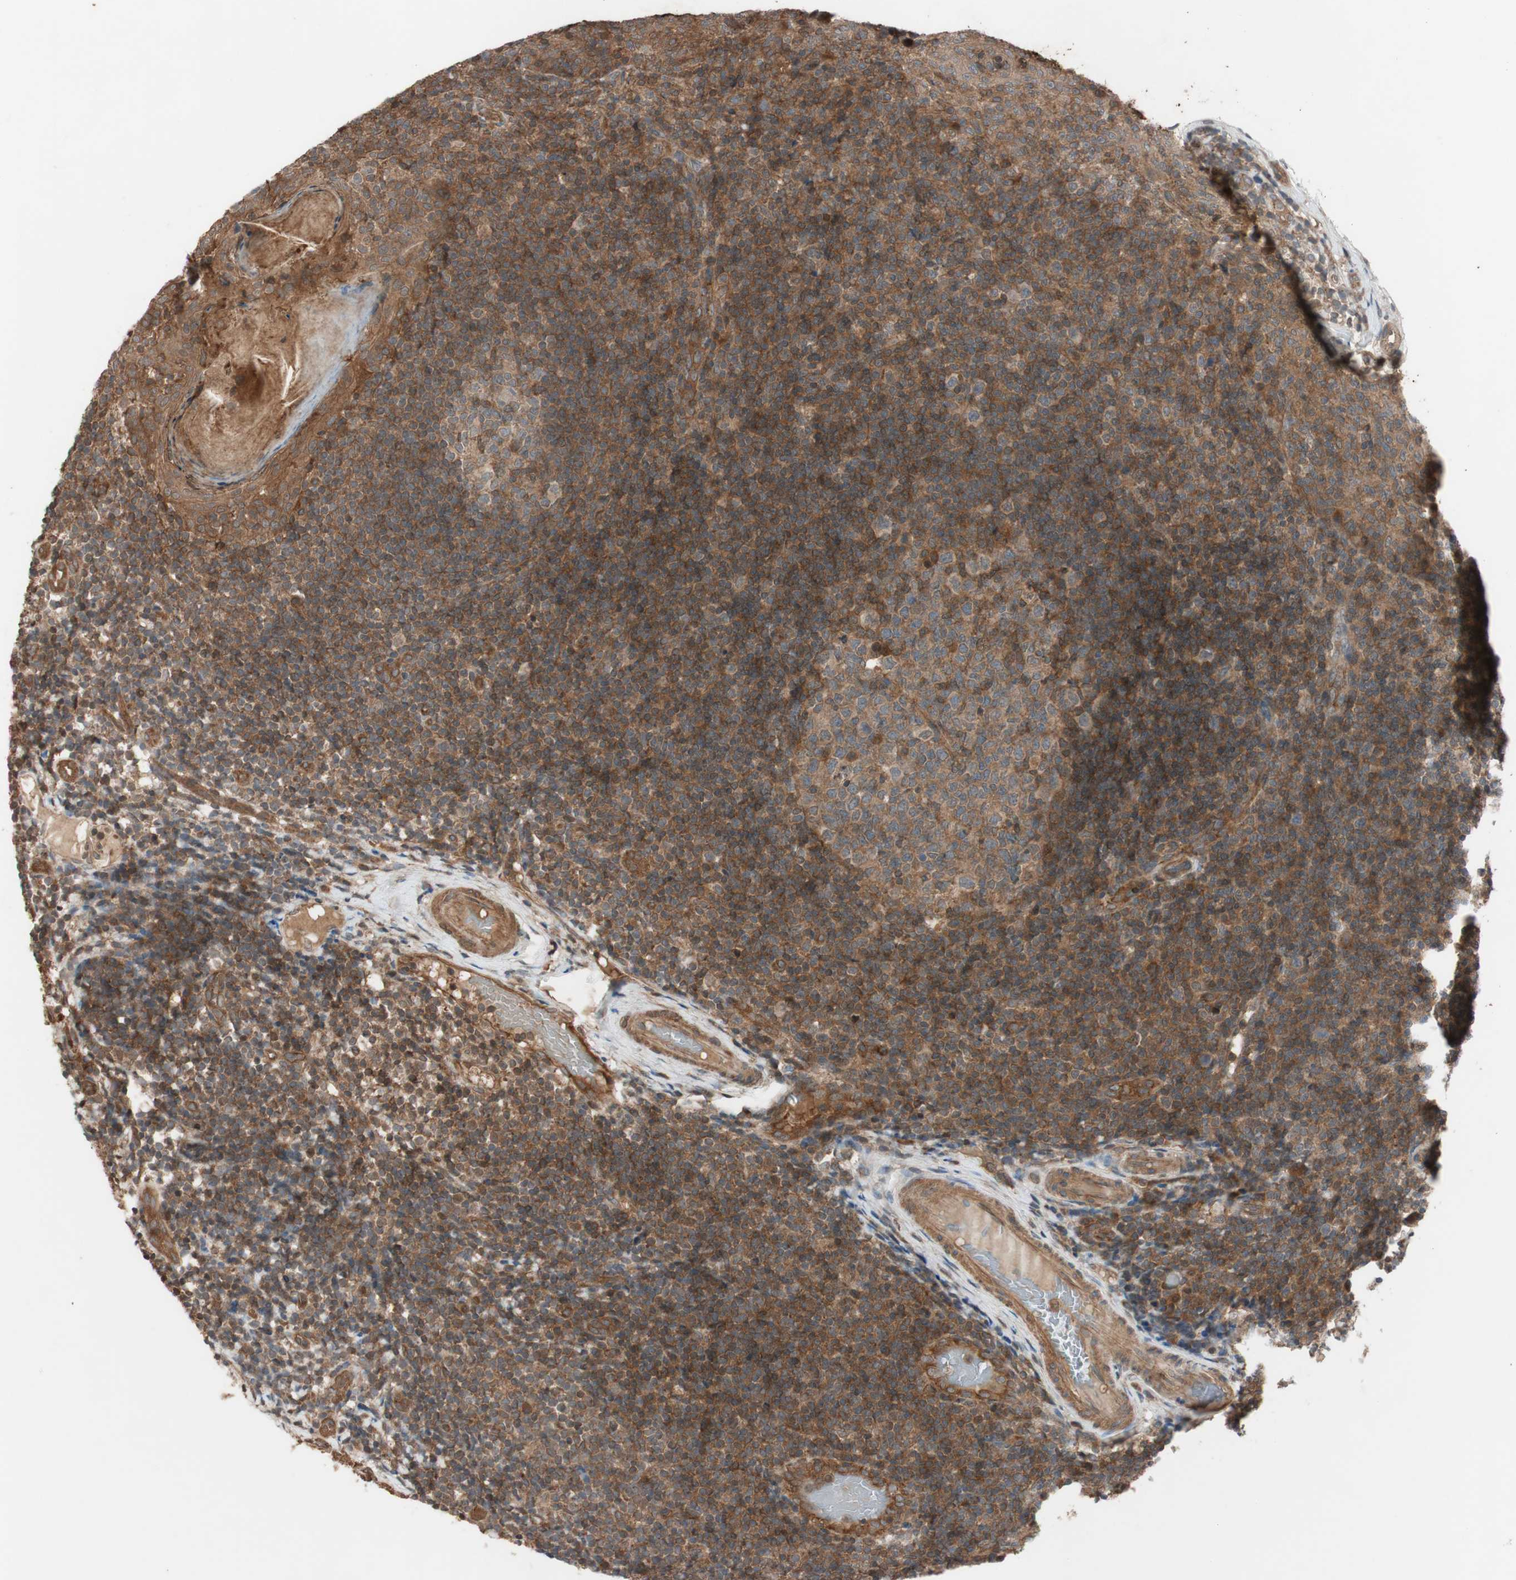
{"staining": {"intensity": "moderate", "quantity": ">75%", "location": "cytoplasmic/membranous"}, "tissue": "tonsil", "cell_type": "Germinal center cells", "image_type": "normal", "snomed": [{"axis": "morphology", "description": "Normal tissue, NOS"}, {"axis": "topography", "description": "Tonsil"}], "caption": "Germinal center cells reveal moderate cytoplasmic/membranous staining in approximately >75% of cells in benign tonsil. (DAB IHC with brightfield microscopy, high magnification).", "gene": "EPHA8", "patient": {"sex": "female", "age": 19}}